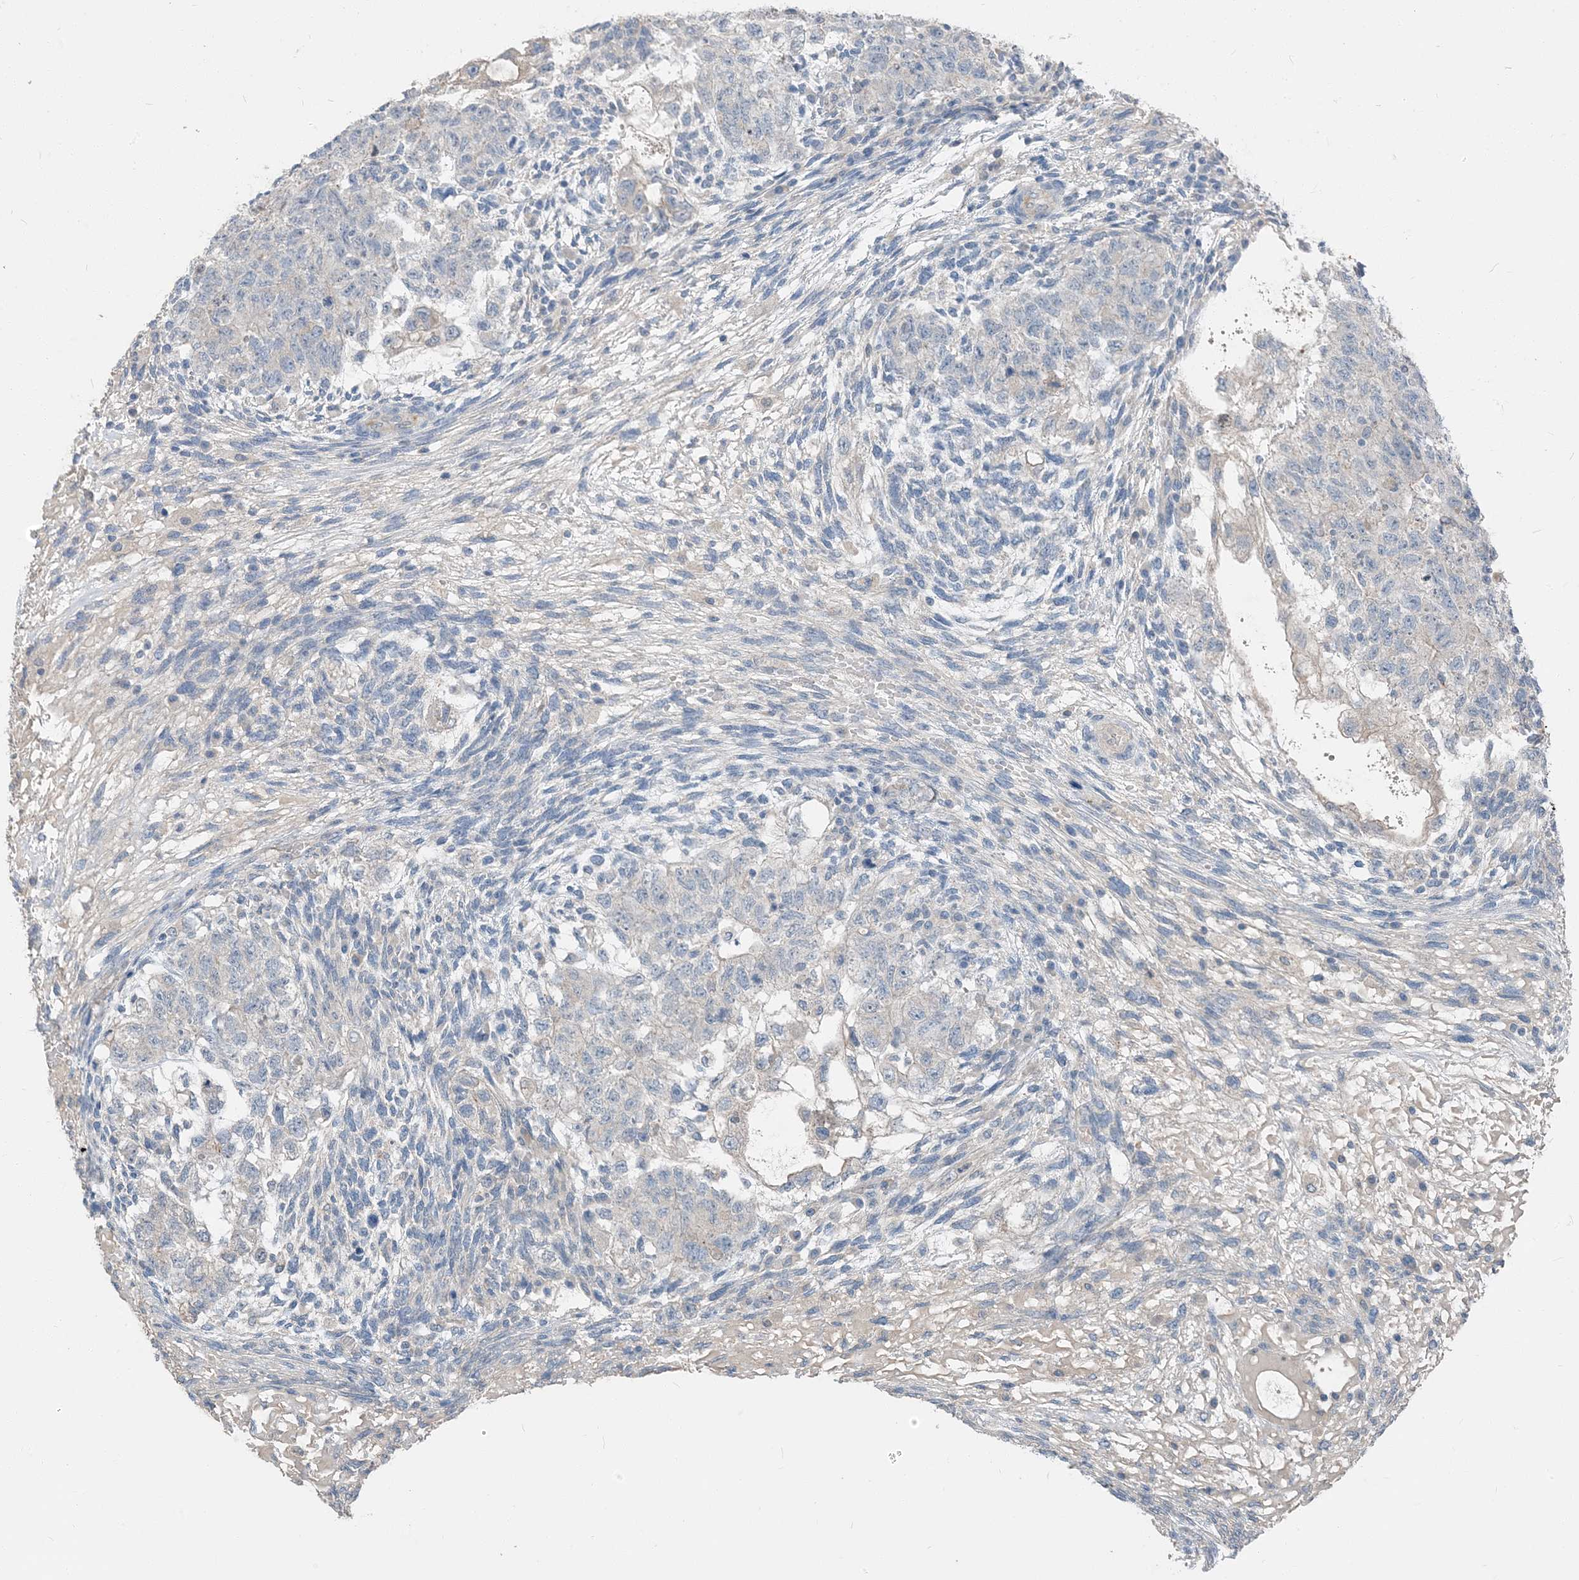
{"staining": {"intensity": "negative", "quantity": "none", "location": "none"}, "tissue": "testis cancer", "cell_type": "Tumor cells", "image_type": "cancer", "snomed": [{"axis": "morphology", "description": "Normal tissue, NOS"}, {"axis": "morphology", "description": "Carcinoma, Embryonal, NOS"}, {"axis": "topography", "description": "Testis"}], "caption": "This is an immunohistochemistry photomicrograph of human embryonal carcinoma (testis). There is no expression in tumor cells.", "gene": "NCOA7", "patient": {"sex": "male", "age": 36}}